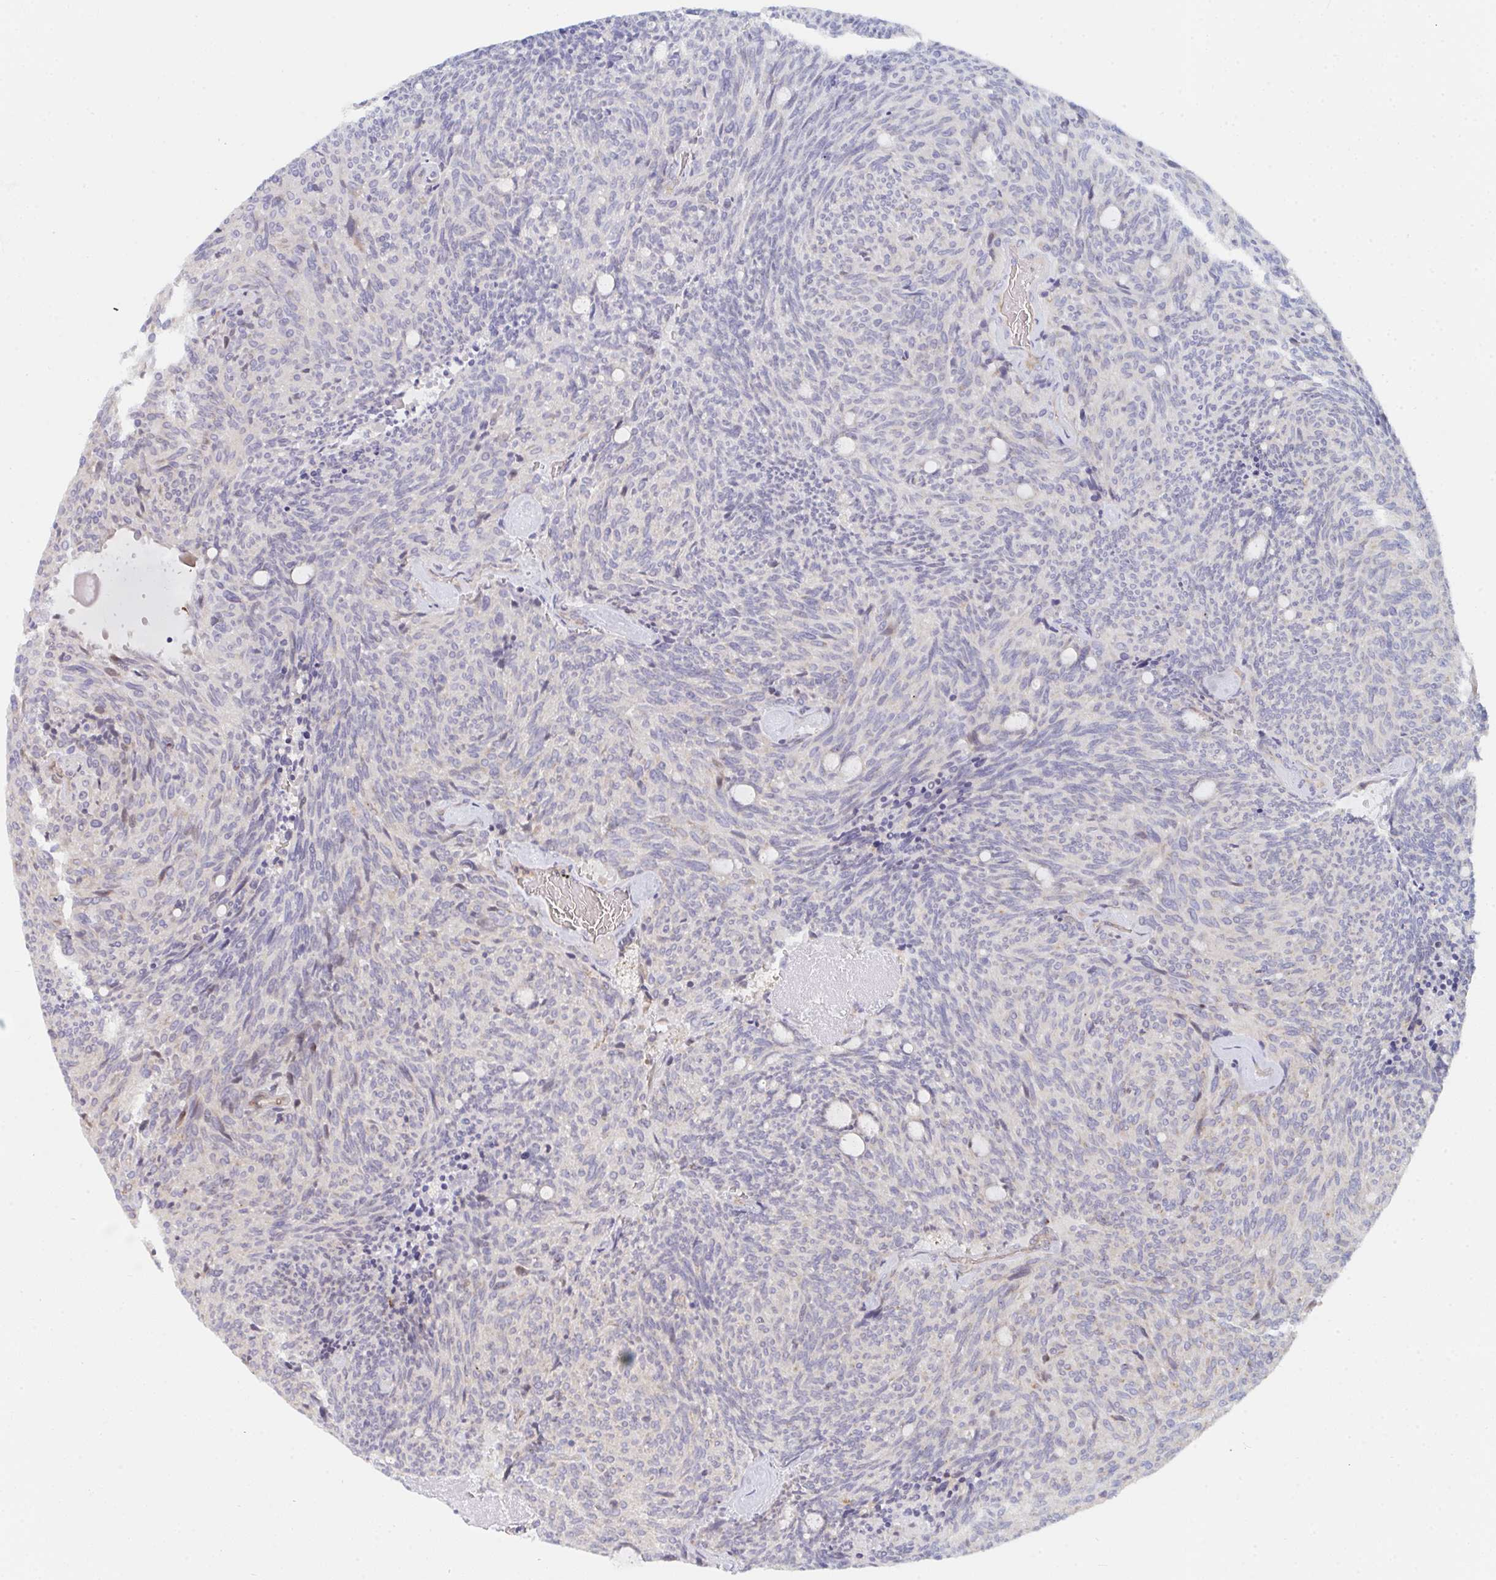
{"staining": {"intensity": "negative", "quantity": "none", "location": "none"}, "tissue": "carcinoid", "cell_type": "Tumor cells", "image_type": "cancer", "snomed": [{"axis": "morphology", "description": "Carcinoid, malignant, NOS"}, {"axis": "topography", "description": "Pancreas"}], "caption": "An immunohistochemistry (IHC) photomicrograph of malignant carcinoid is shown. There is no staining in tumor cells of malignant carcinoid.", "gene": "TNFSF4", "patient": {"sex": "female", "age": 54}}